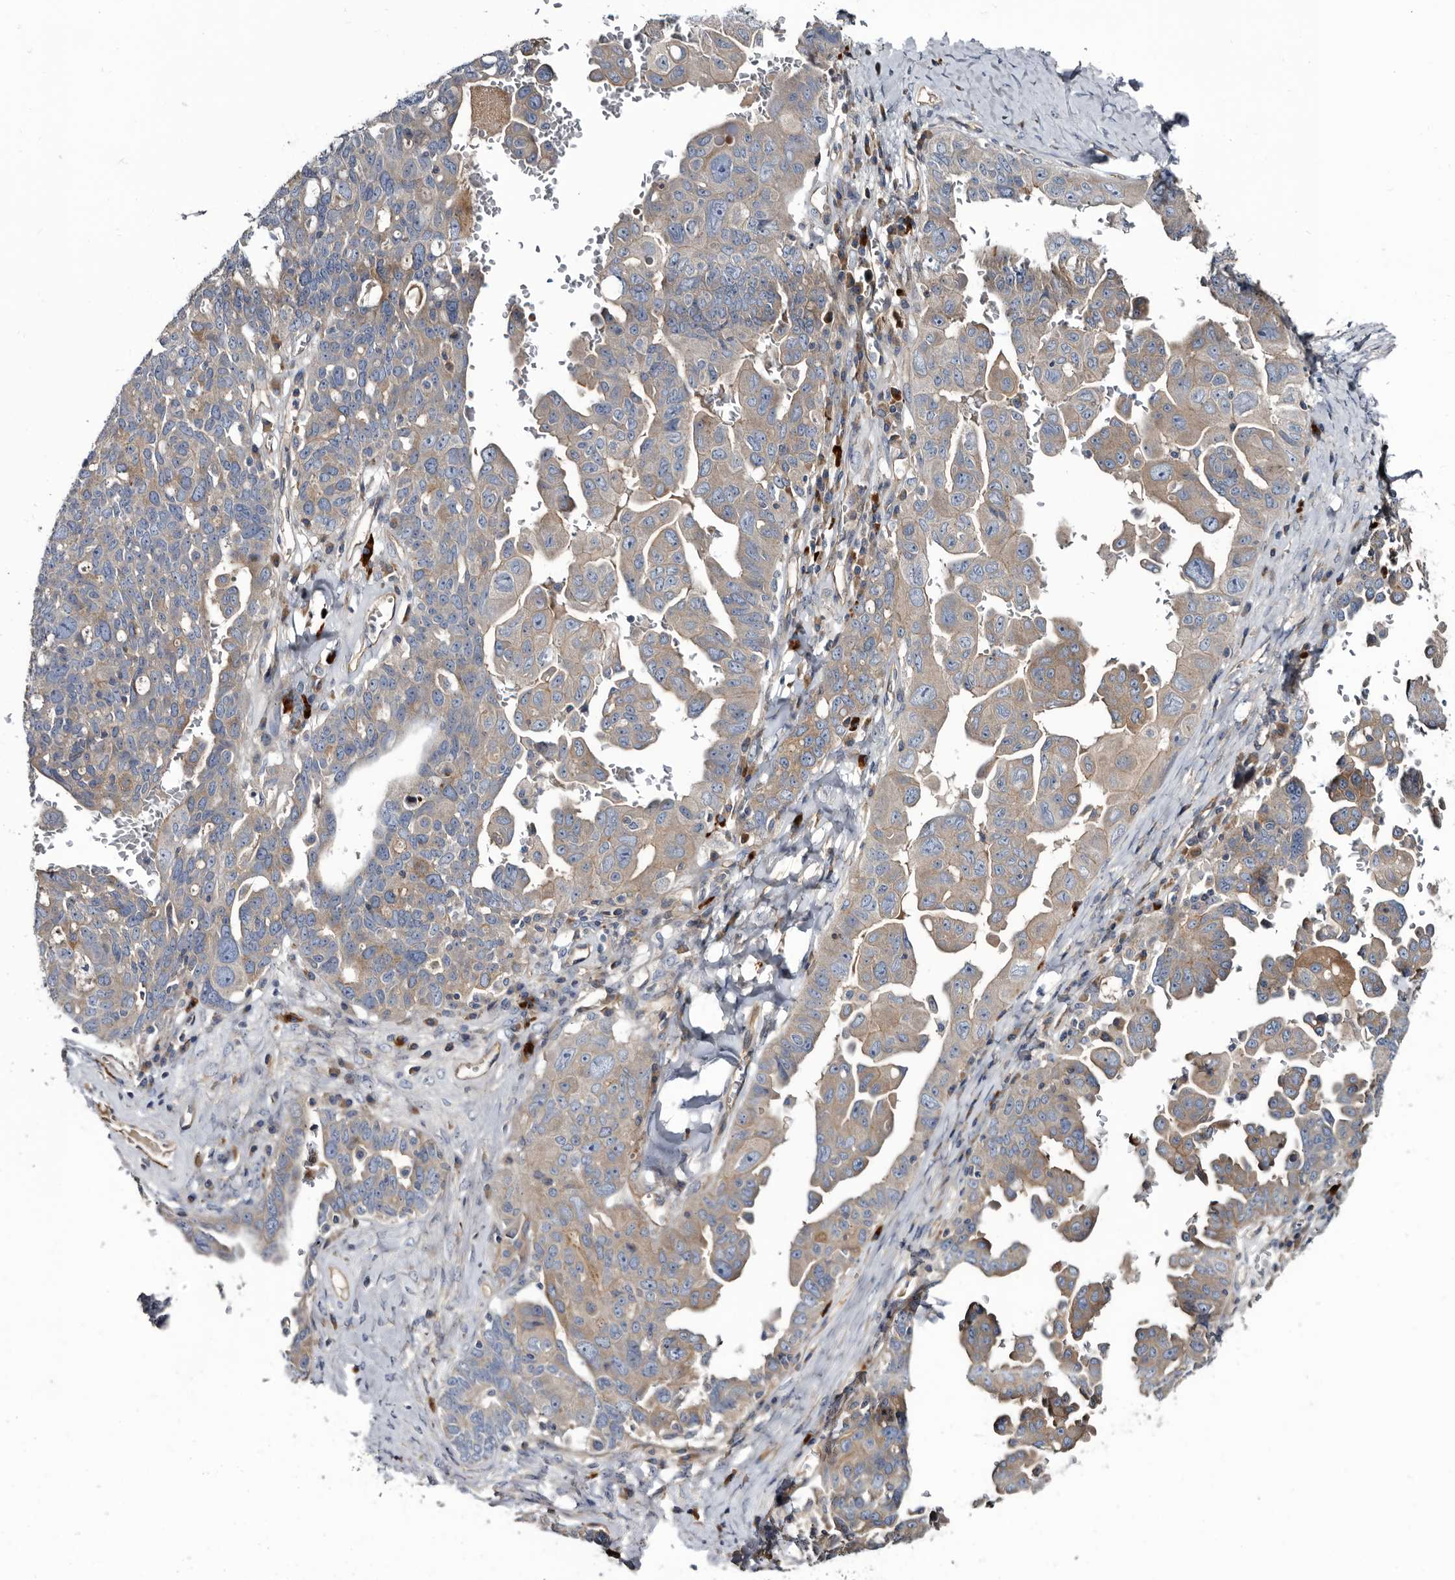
{"staining": {"intensity": "moderate", "quantity": "<25%", "location": "cytoplasmic/membranous"}, "tissue": "ovarian cancer", "cell_type": "Tumor cells", "image_type": "cancer", "snomed": [{"axis": "morphology", "description": "Carcinoma, endometroid"}, {"axis": "topography", "description": "Ovary"}], "caption": "A low amount of moderate cytoplasmic/membranous staining is present in approximately <25% of tumor cells in ovarian cancer (endometroid carcinoma) tissue.", "gene": "TSPAN17", "patient": {"sex": "female", "age": 62}}